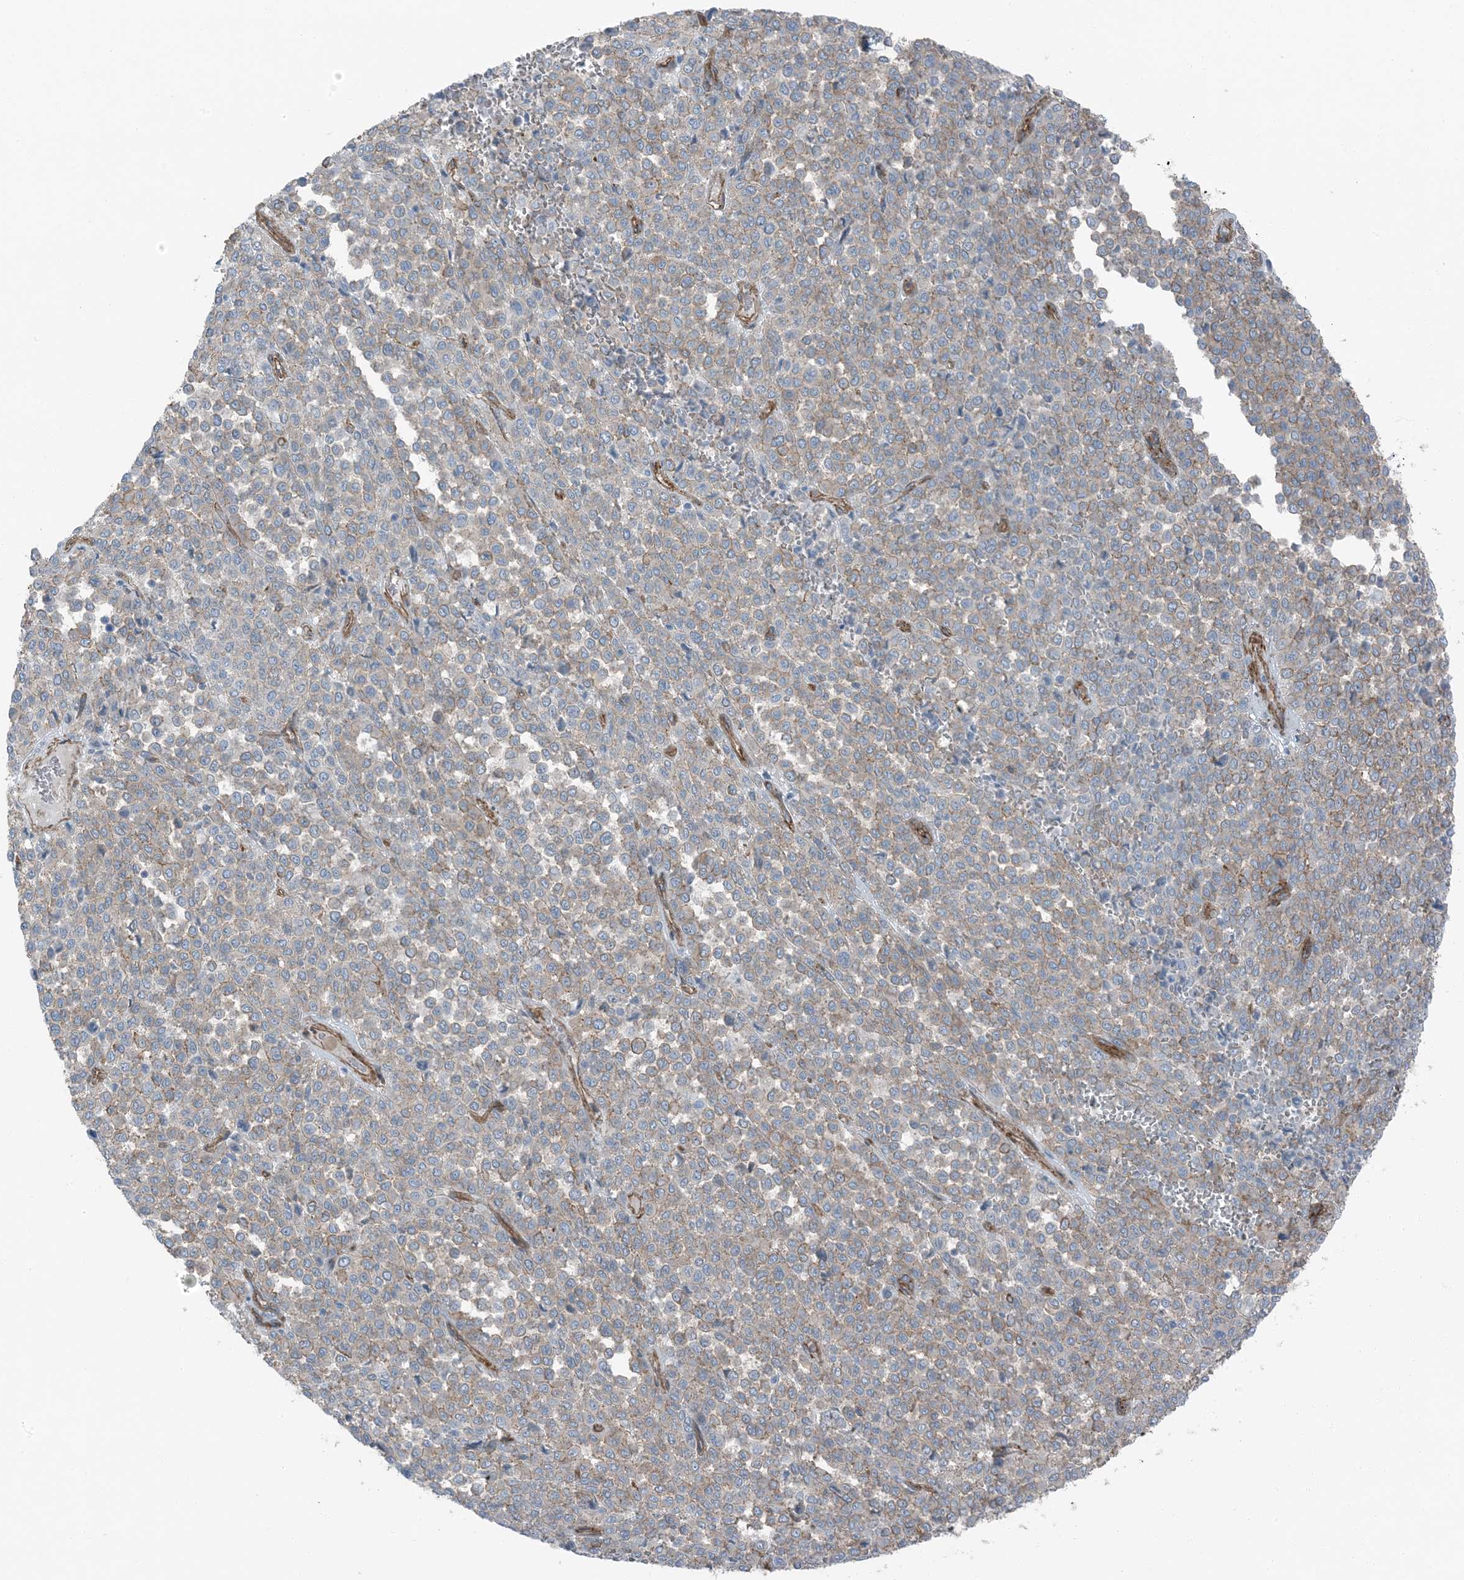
{"staining": {"intensity": "weak", "quantity": "<25%", "location": "cytoplasmic/membranous"}, "tissue": "melanoma", "cell_type": "Tumor cells", "image_type": "cancer", "snomed": [{"axis": "morphology", "description": "Malignant melanoma, Metastatic site"}, {"axis": "topography", "description": "Pancreas"}], "caption": "Immunohistochemical staining of human melanoma shows no significant expression in tumor cells.", "gene": "ZFP90", "patient": {"sex": "female", "age": 30}}